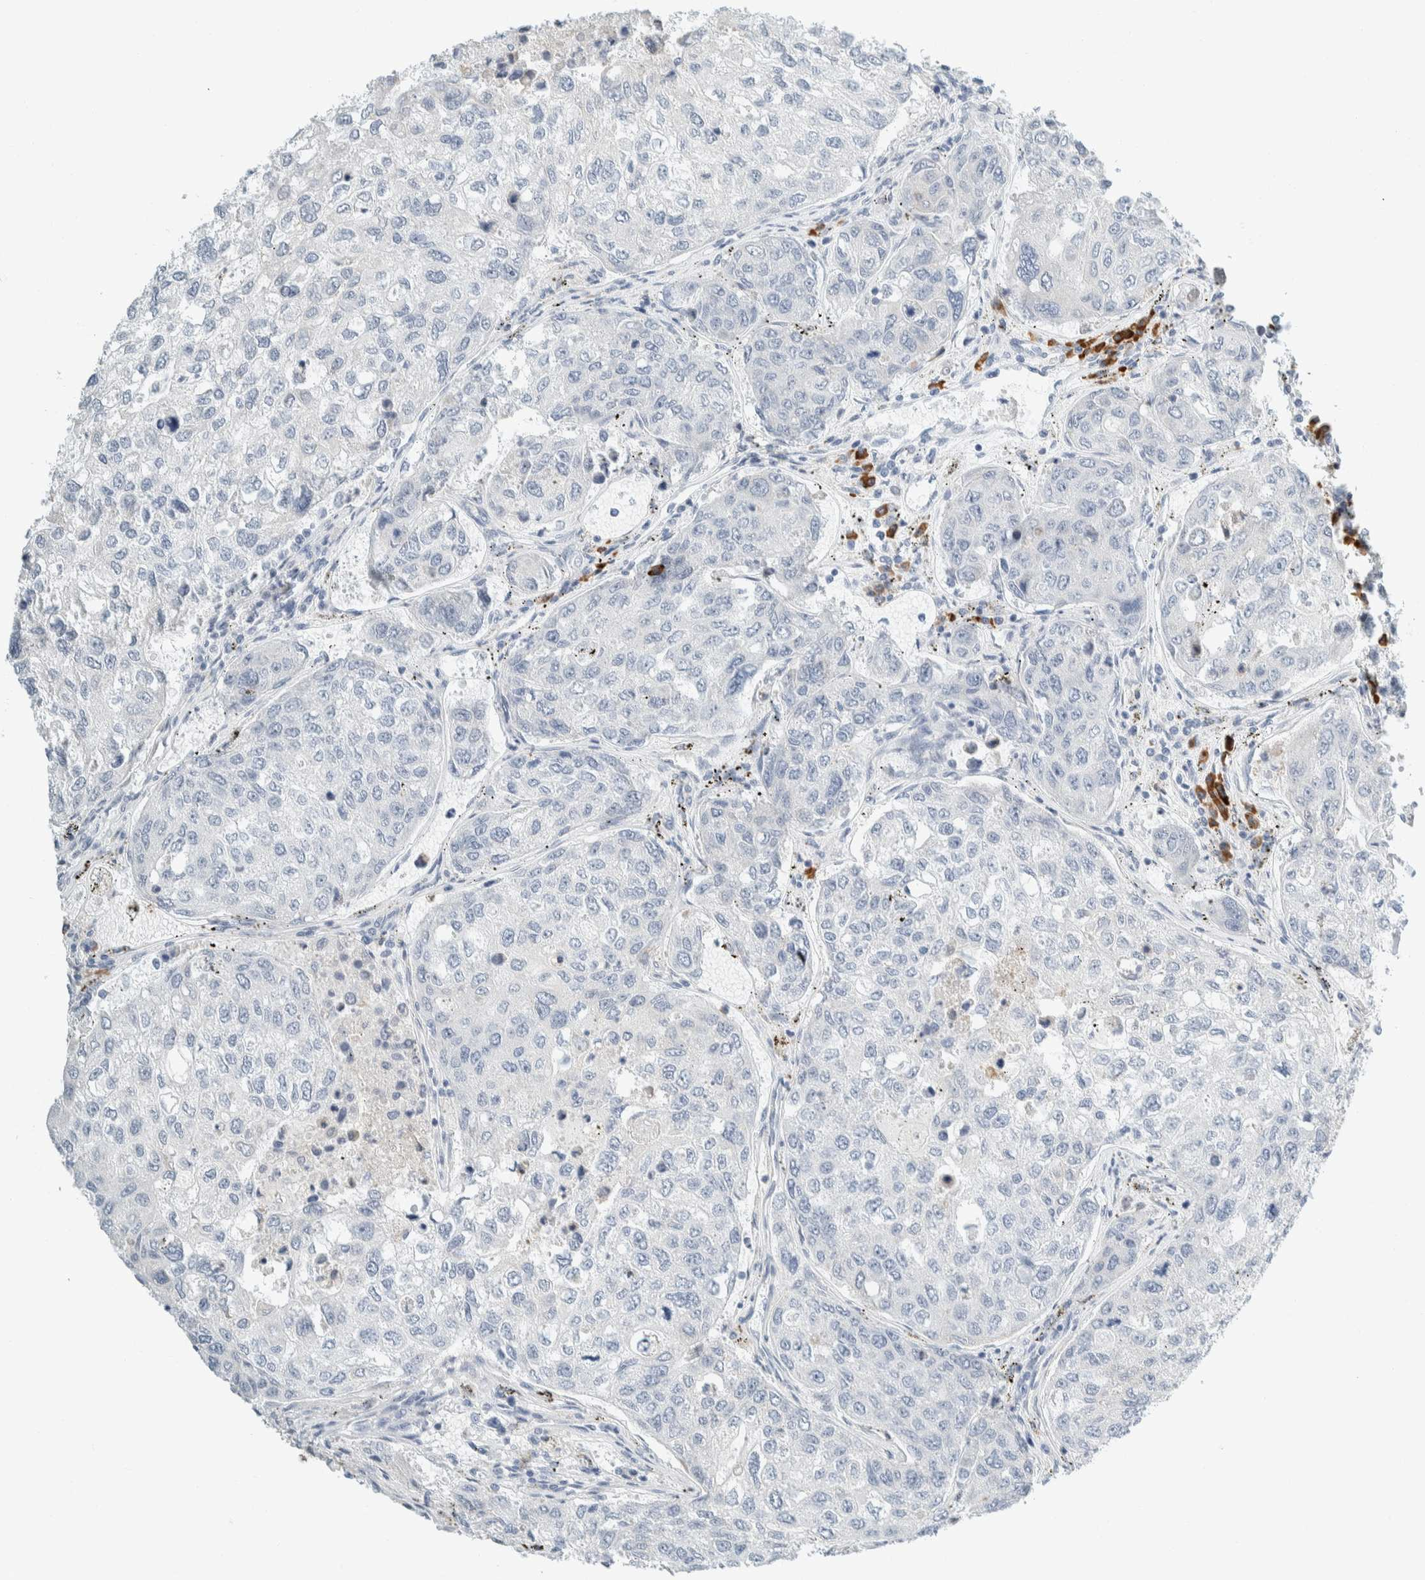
{"staining": {"intensity": "negative", "quantity": "none", "location": "none"}, "tissue": "urothelial cancer", "cell_type": "Tumor cells", "image_type": "cancer", "snomed": [{"axis": "morphology", "description": "Urothelial carcinoma, High grade"}, {"axis": "topography", "description": "Lymph node"}, {"axis": "topography", "description": "Urinary bladder"}], "caption": "Immunohistochemistry (IHC) image of high-grade urothelial carcinoma stained for a protein (brown), which displays no staining in tumor cells. Brightfield microscopy of immunohistochemistry stained with DAB (3,3'-diaminobenzidine) (brown) and hematoxylin (blue), captured at high magnification.", "gene": "ARHGAP27", "patient": {"sex": "male", "age": 51}}